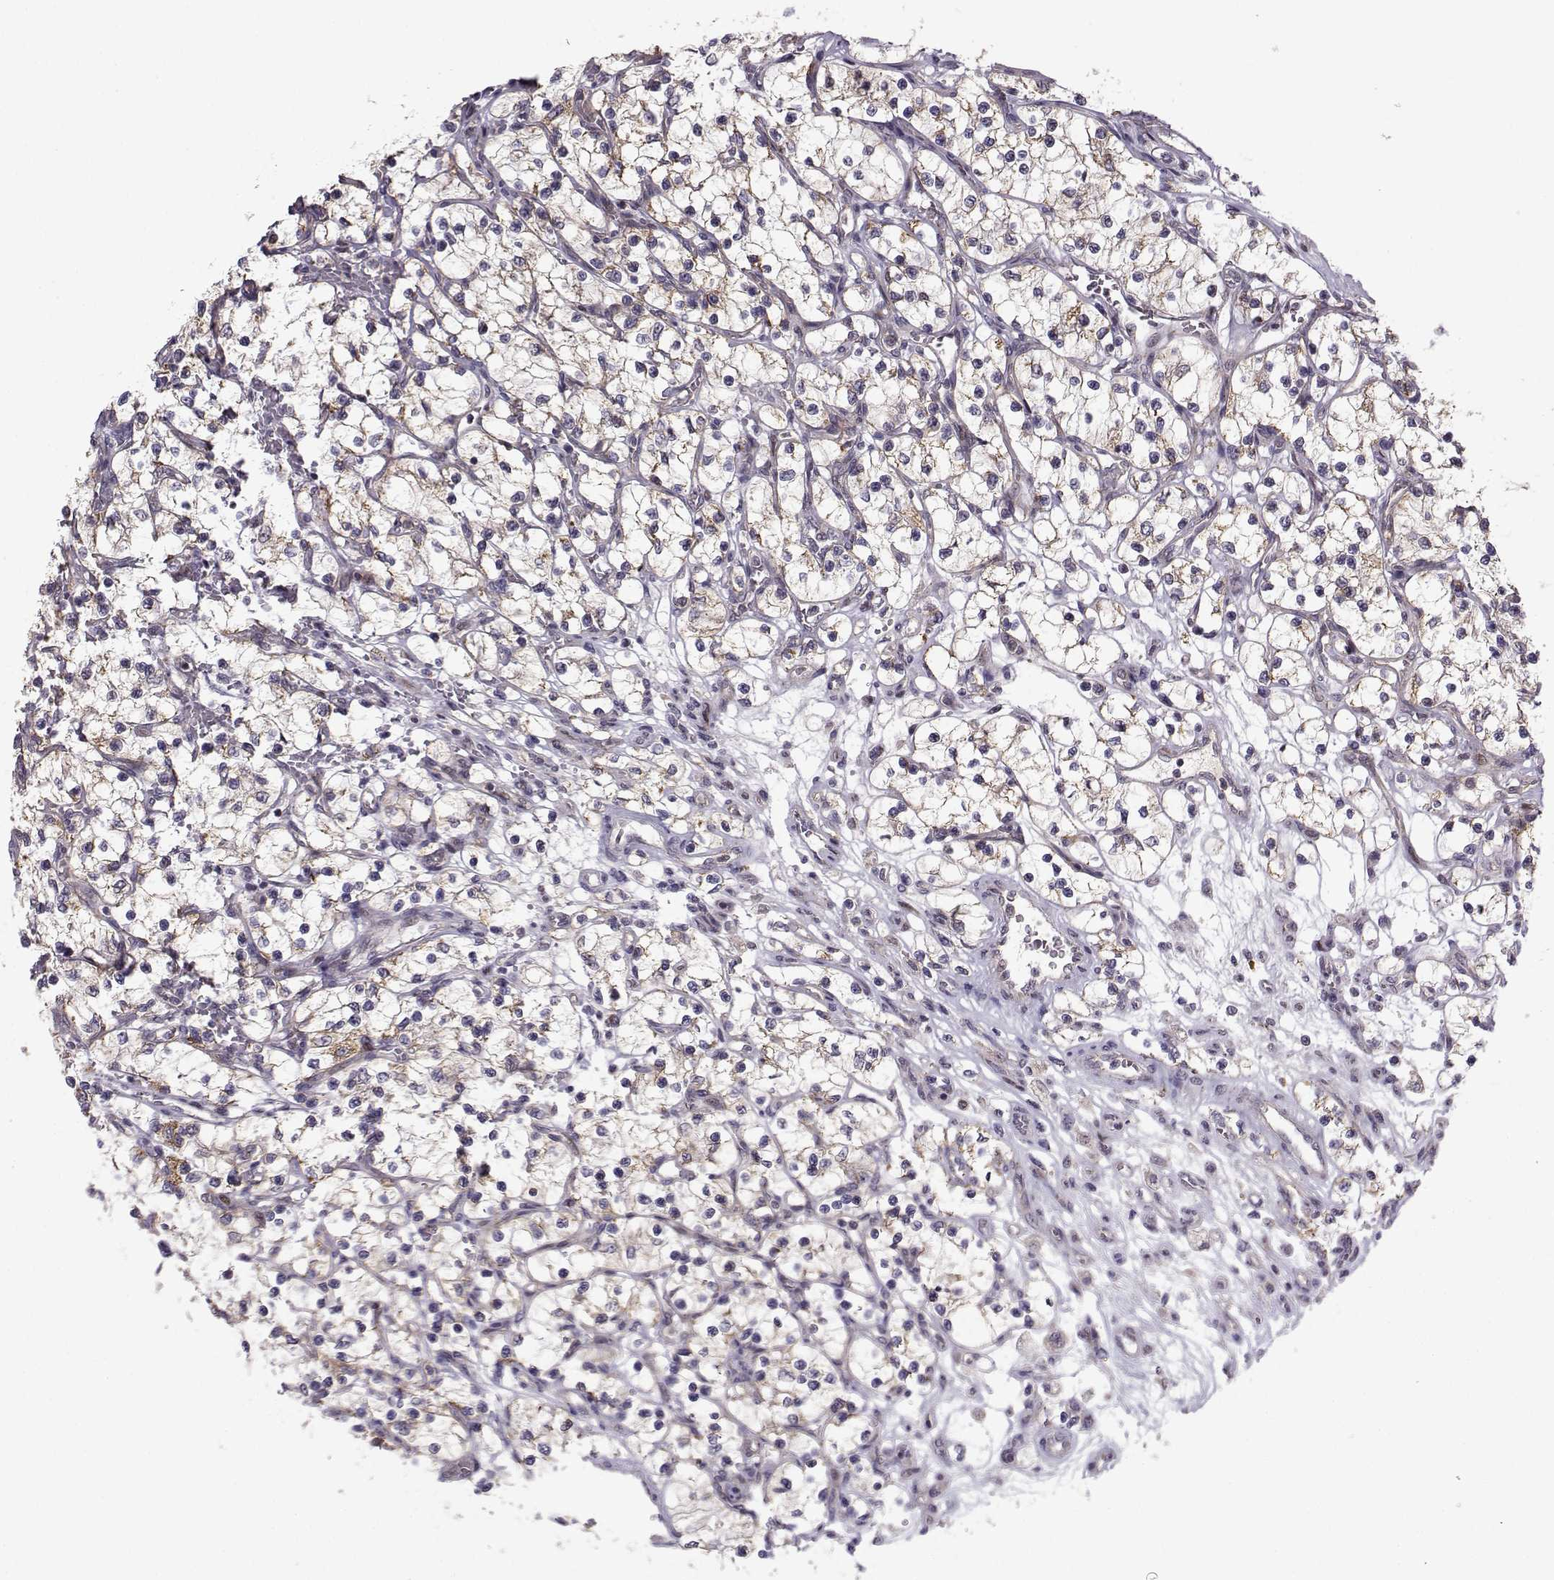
{"staining": {"intensity": "moderate", "quantity": "<25%", "location": "cytoplasmic/membranous"}, "tissue": "renal cancer", "cell_type": "Tumor cells", "image_type": "cancer", "snomed": [{"axis": "morphology", "description": "Adenocarcinoma, NOS"}, {"axis": "topography", "description": "Kidney"}], "caption": "A brown stain labels moderate cytoplasmic/membranous staining of a protein in human renal cancer (adenocarcinoma) tumor cells.", "gene": "NECAB3", "patient": {"sex": "female", "age": 69}}